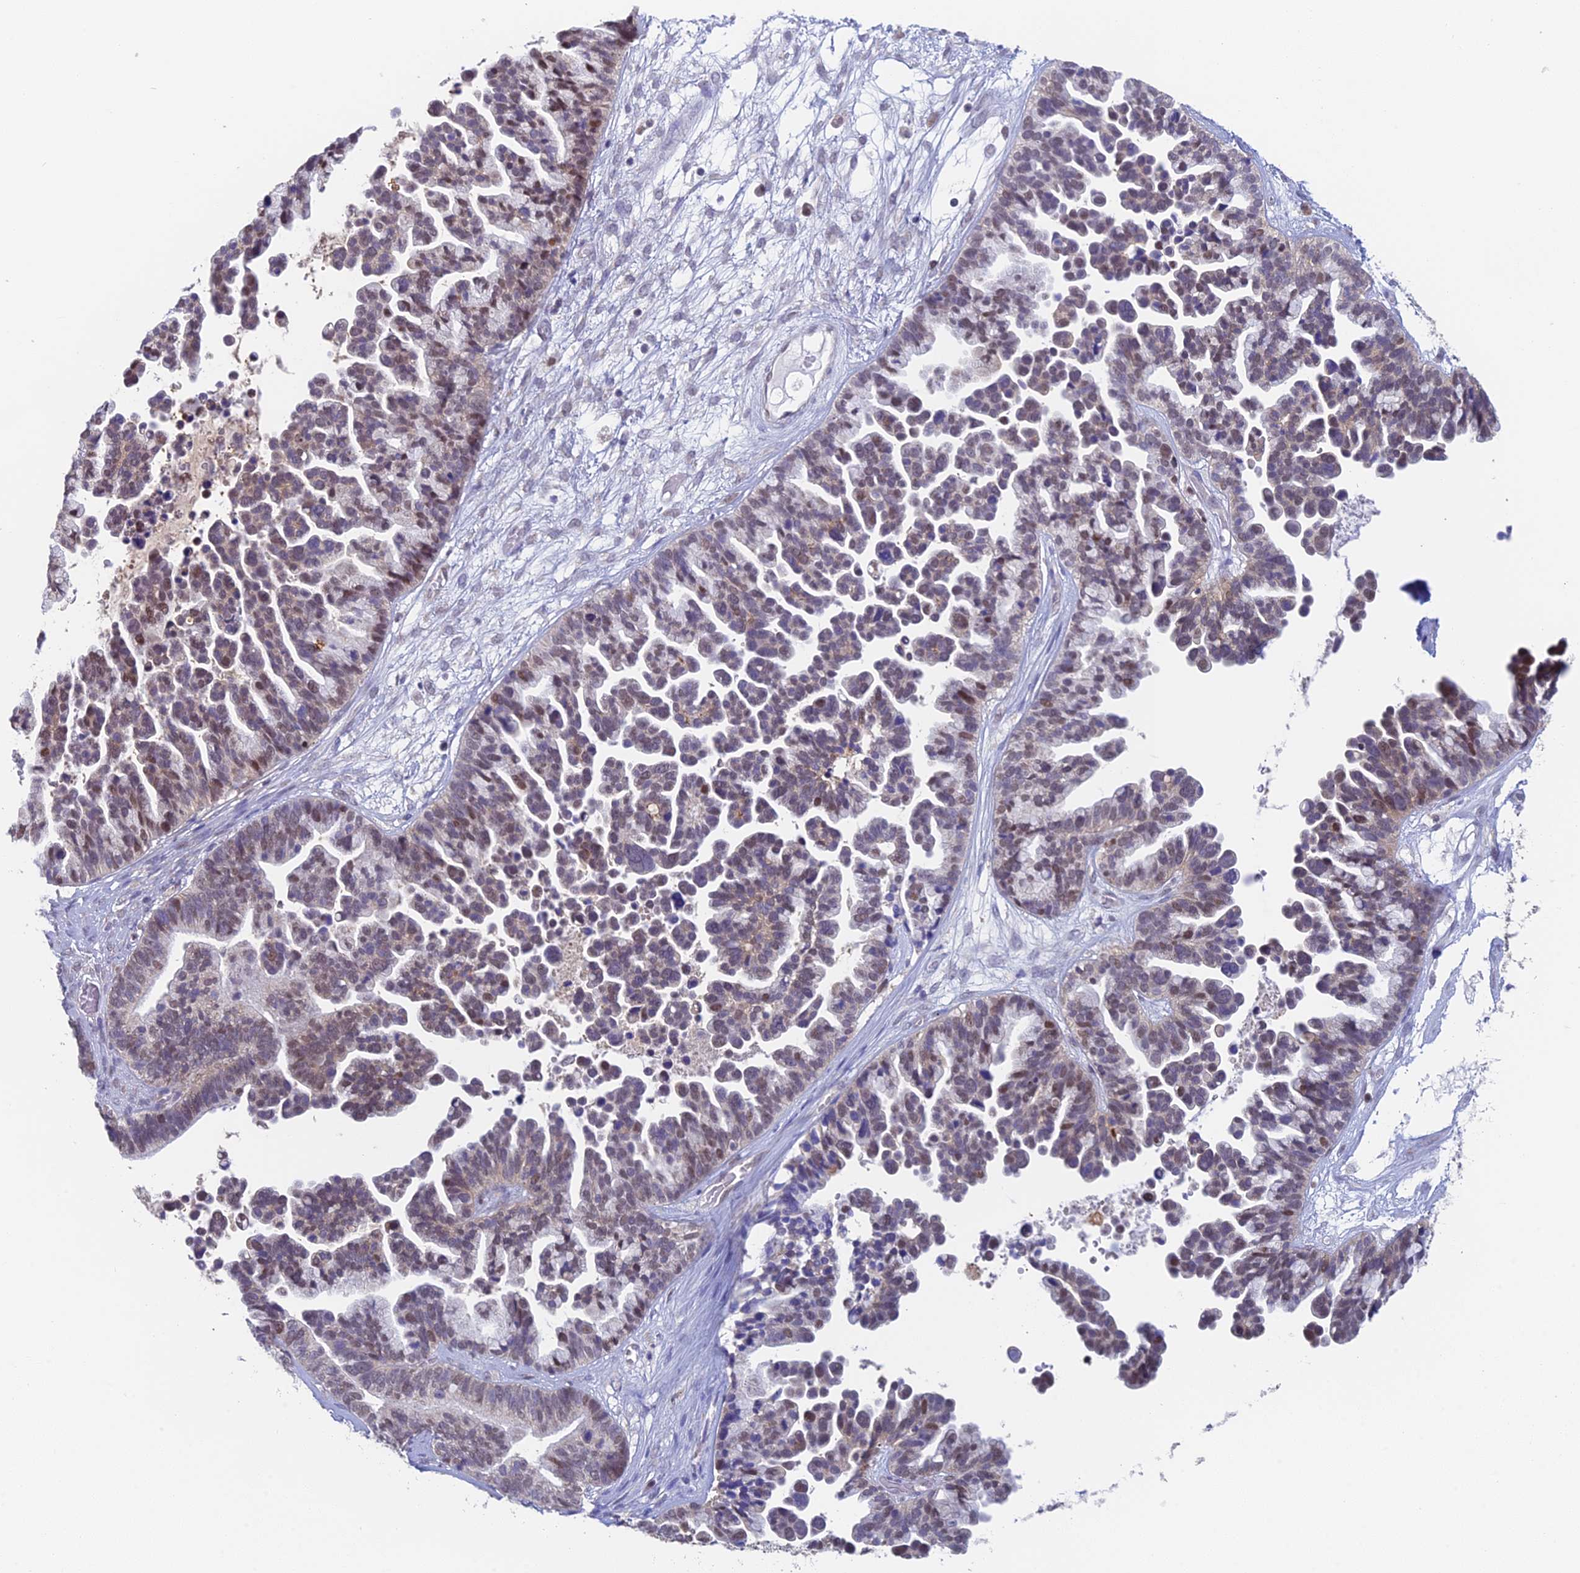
{"staining": {"intensity": "moderate", "quantity": "25%-75%", "location": "nuclear"}, "tissue": "ovarian cancer", "cell_type": "Tumor cells", "image_type": "cancer", "snomed": [{"axis": "morphology", "description": "Cystadenocarcinoma, serous, NOS"}, {"axis": "topography", "description": "Ovary"}], "caption": "This histopathology image reveals immunohistochemistry (IHC) staining of serous cystadenocarcinoma (ovarian), with medium moderate nuclear positivity in about 25%-75% of tumor cells.", "gene": "MRPL17", "patient": {"sex": "female", "age": 56}}